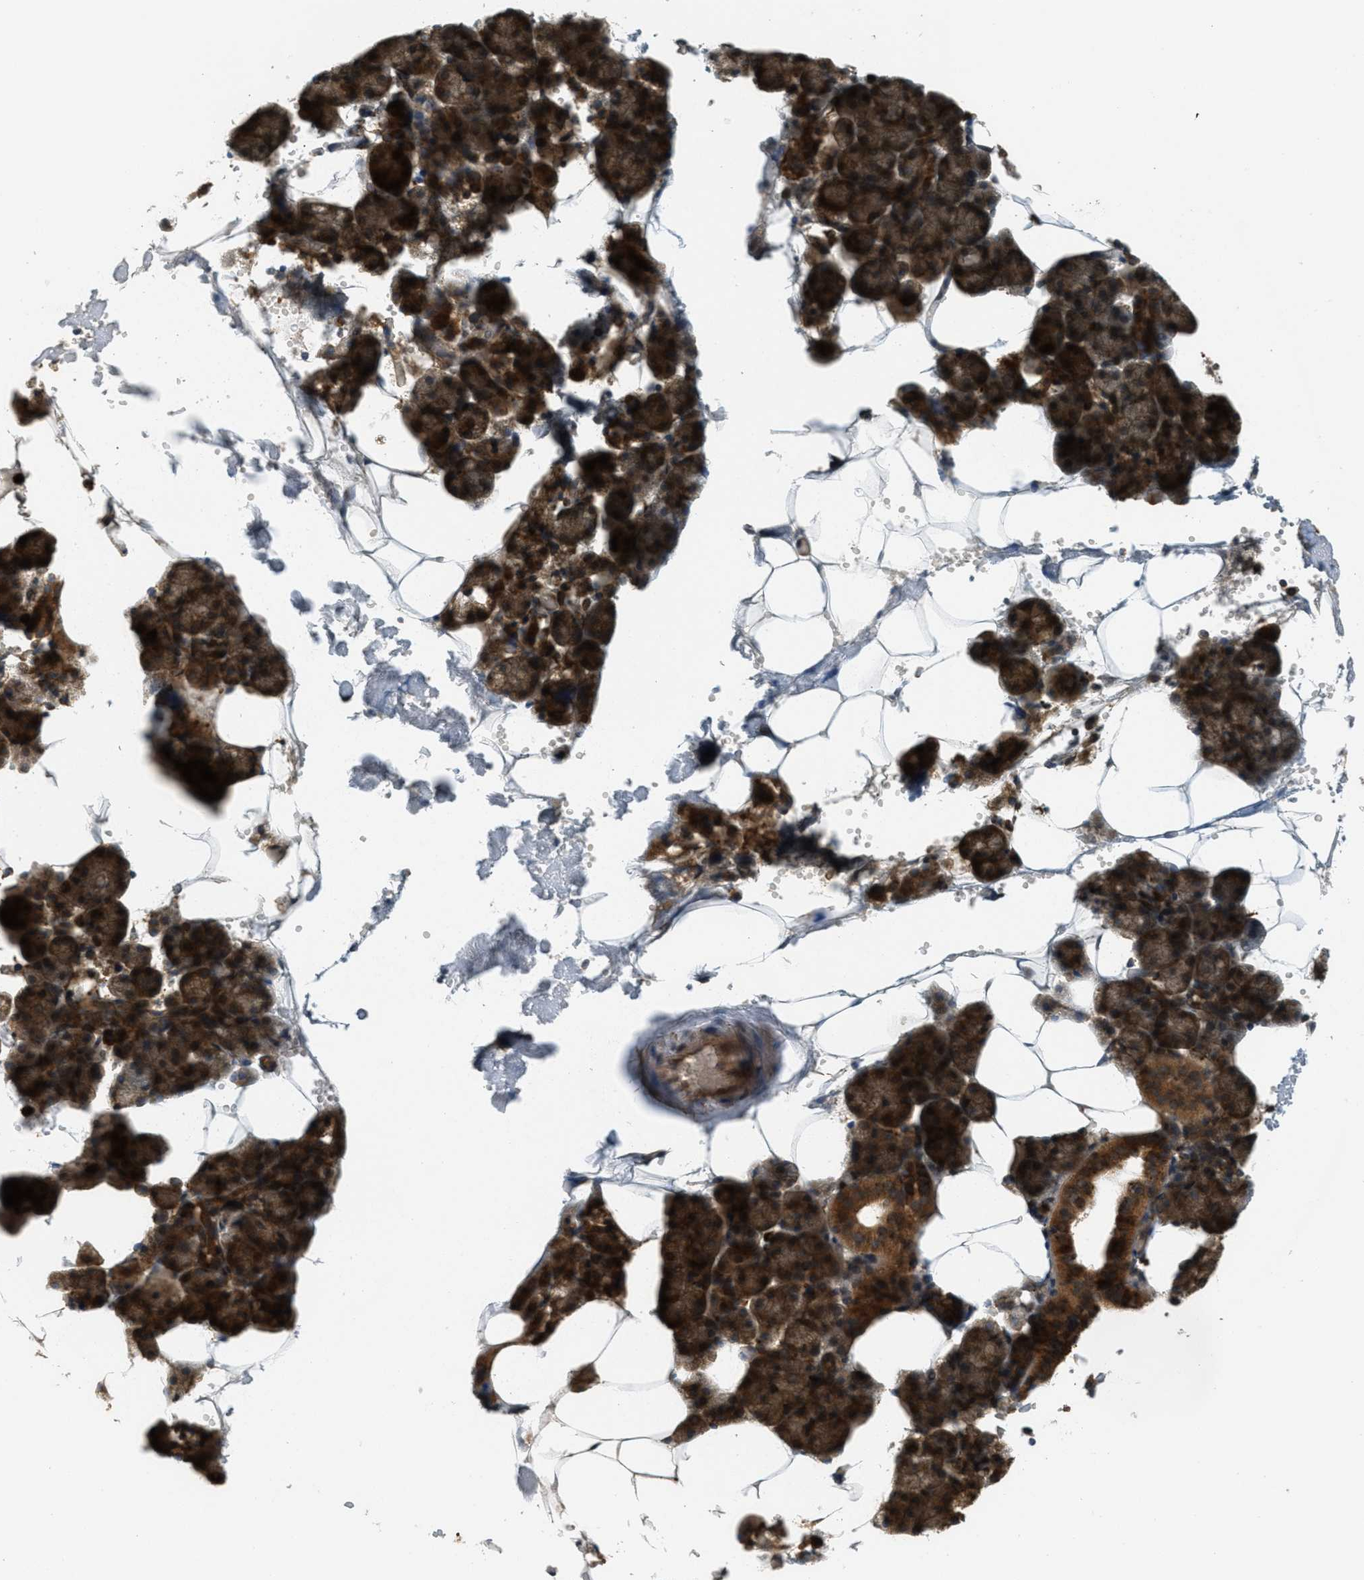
{"staining": {"intensity": "strong", "quantity": ">75%", "location": "cytoplasmic/membranous"}, "tissue": "salivary gland", "cell_type": "Glandular cells", "image_type": "normal", "snomed": [{"axis": "morphology", "description": "Normal tissue, NOS"}, {"axis": "topography", "description": "Salivary gland"}], "caption": "Salivary gland stained with IHC displays strong cytoplasmic/membranous expression in approximately >75% of glandular cells.", "gene": "PCDH18", "patient": {"sex": "male", "age": 62}}